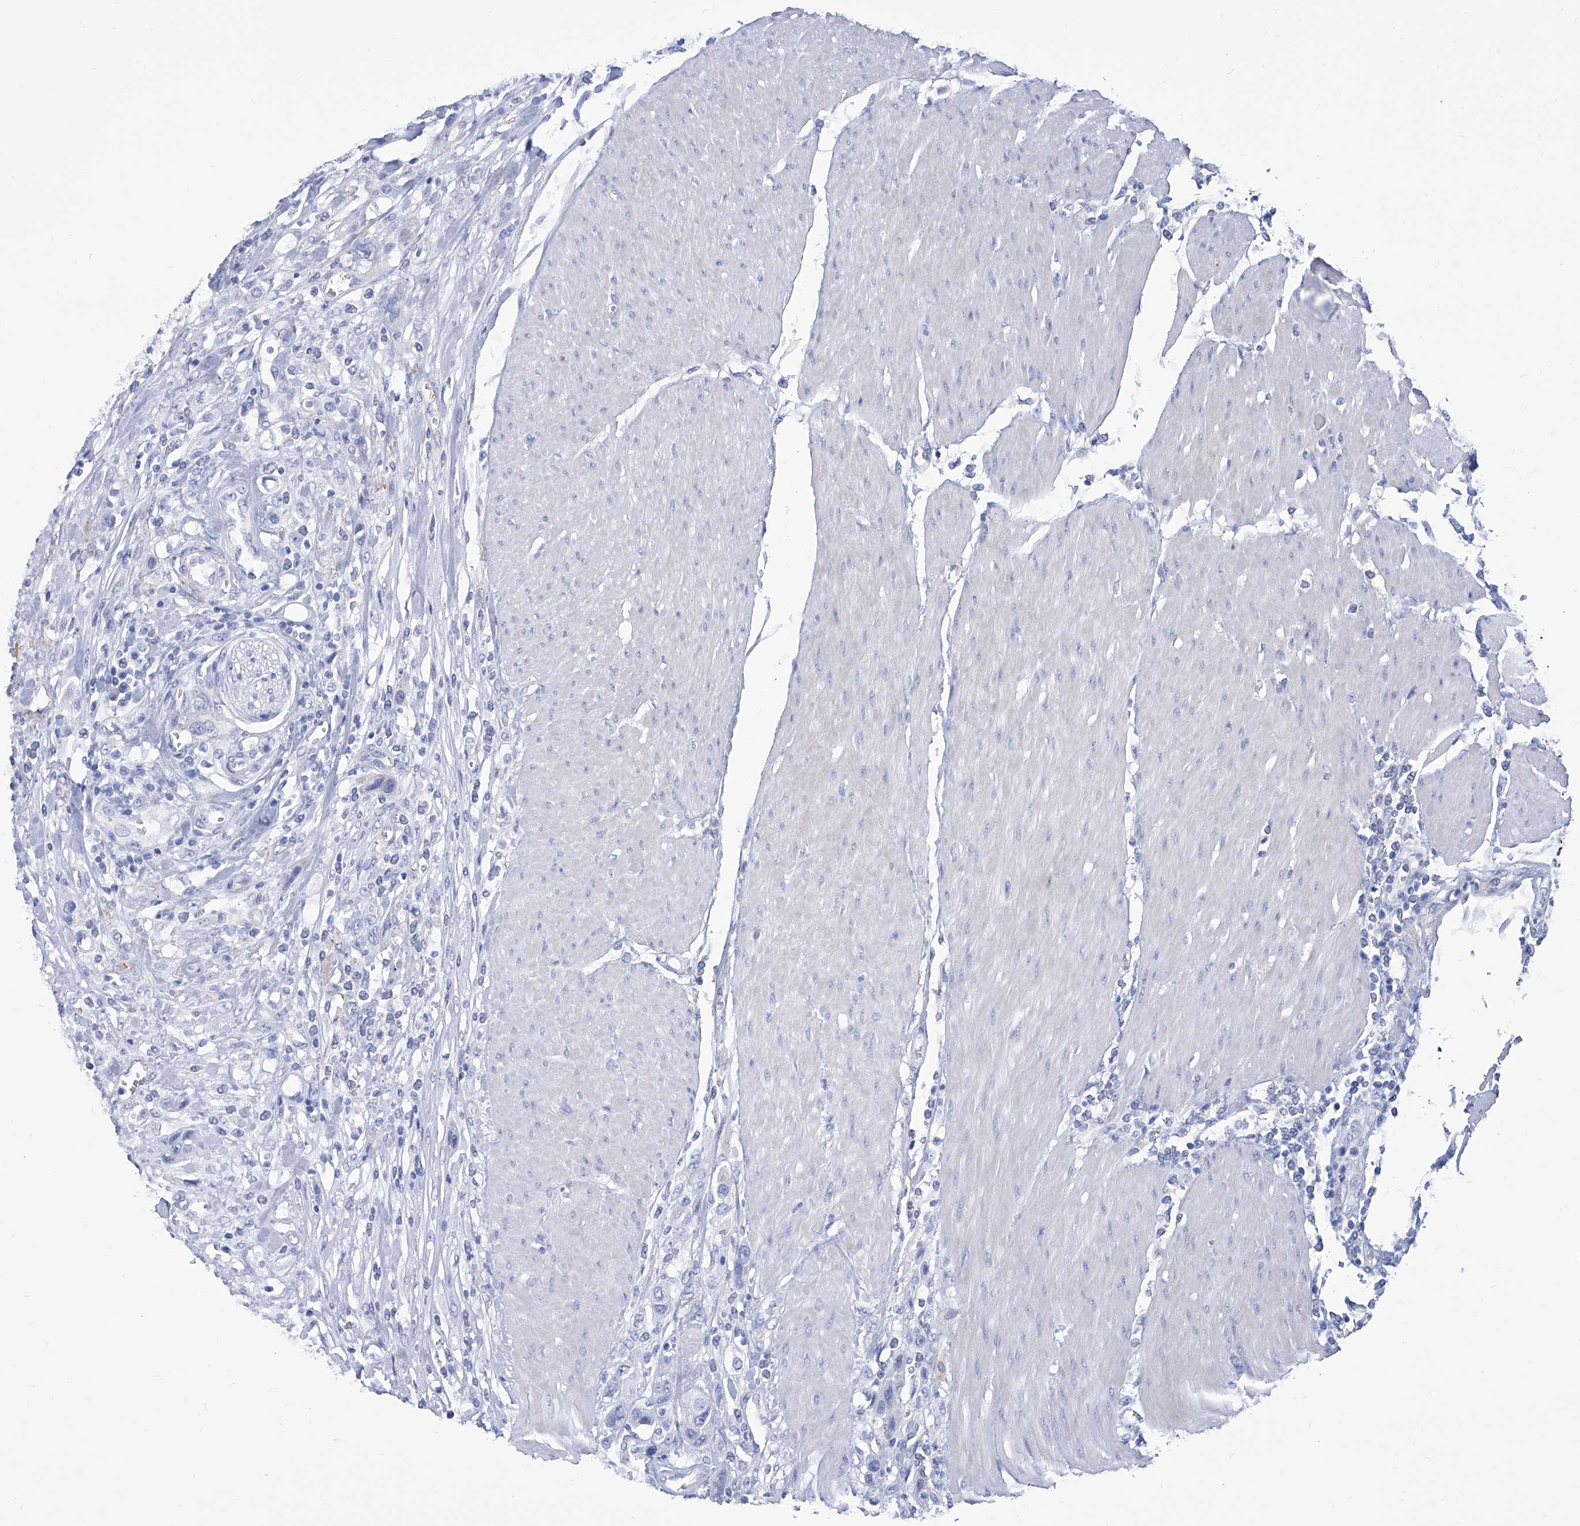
{"staining": {"intensity": "negative", "quantity": "none", "location": "none"}, "tissue": "urothelial cancer", "cell_type": "Tumor cells", "image_type": "cancer", "snomed": [{"axis": "morphology", "description": "Urothelial carcinoma, High grade"}, {"axis": "topography", "description": "Urinary bladder"}], "caption": "Urothelial carcinoma (high-grade) was stained to show a protein in brown. There is no significant positivity in tumor cells. (Stains: DAB immunohistochemistry (IHC) with hematoxylin counter stain, Microscopy: brightfield microscopy at high magnification).", "gene": "SMS", "patient": {"sex": "male", "age": 50}}